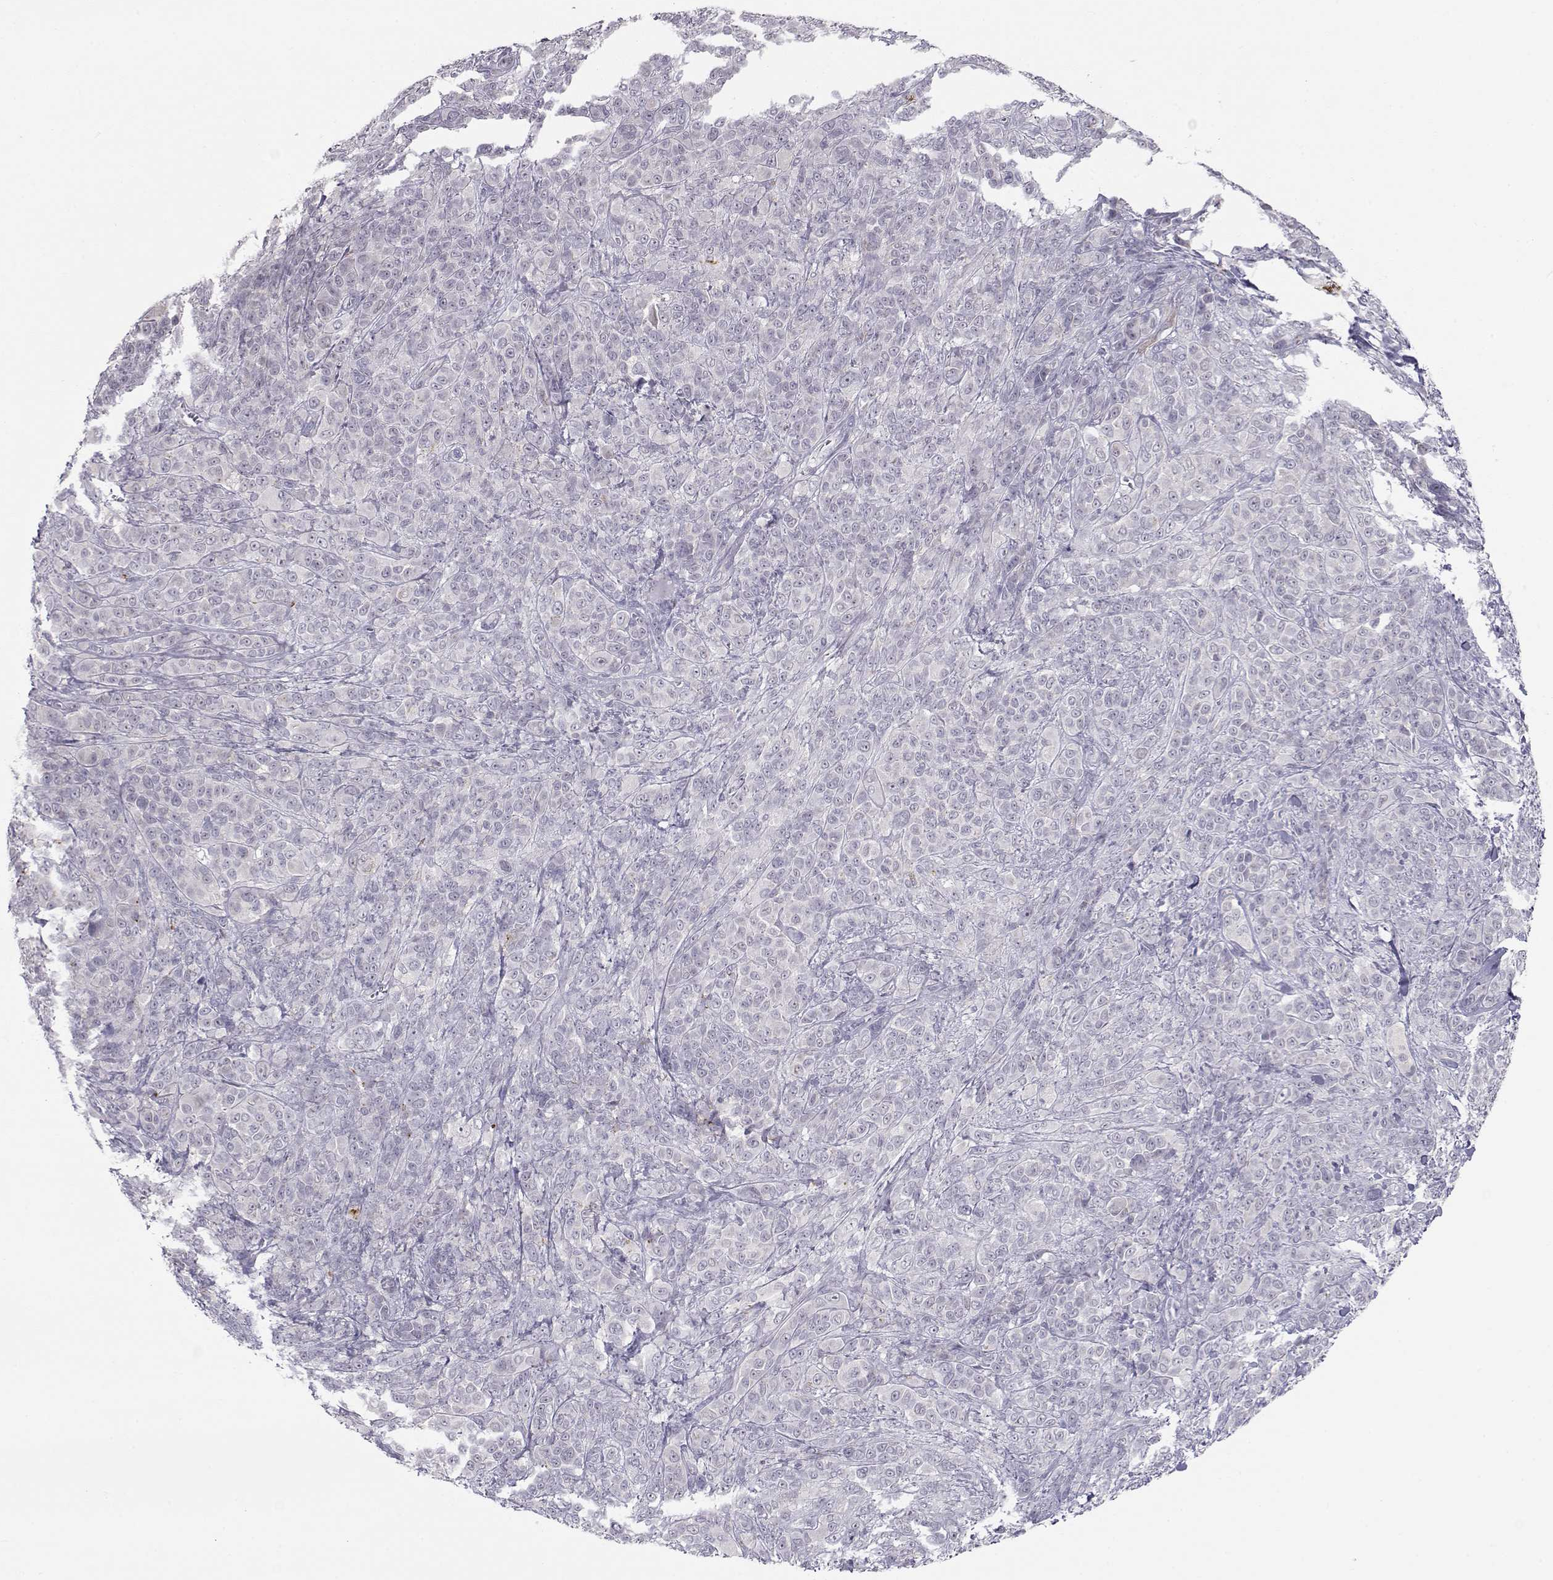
{"staining": {"intensity": "negative", "quantity": "none", "location": "none"}, "tissue": "melanoma", "cell_type": "Tumor cells", "image_type": "cancer", "snomed": [{"axis": "morphology", "description": "Malignant melanoma, NOS"}, {"axis": "topography", "description": "Skin"}], "caption": "DAB immunohistochemical staining of human malignant melanoma reveals no significant staining in tumor cells.", "gene": "NPVF", "patient": {"sex": "female", "age": 87}}